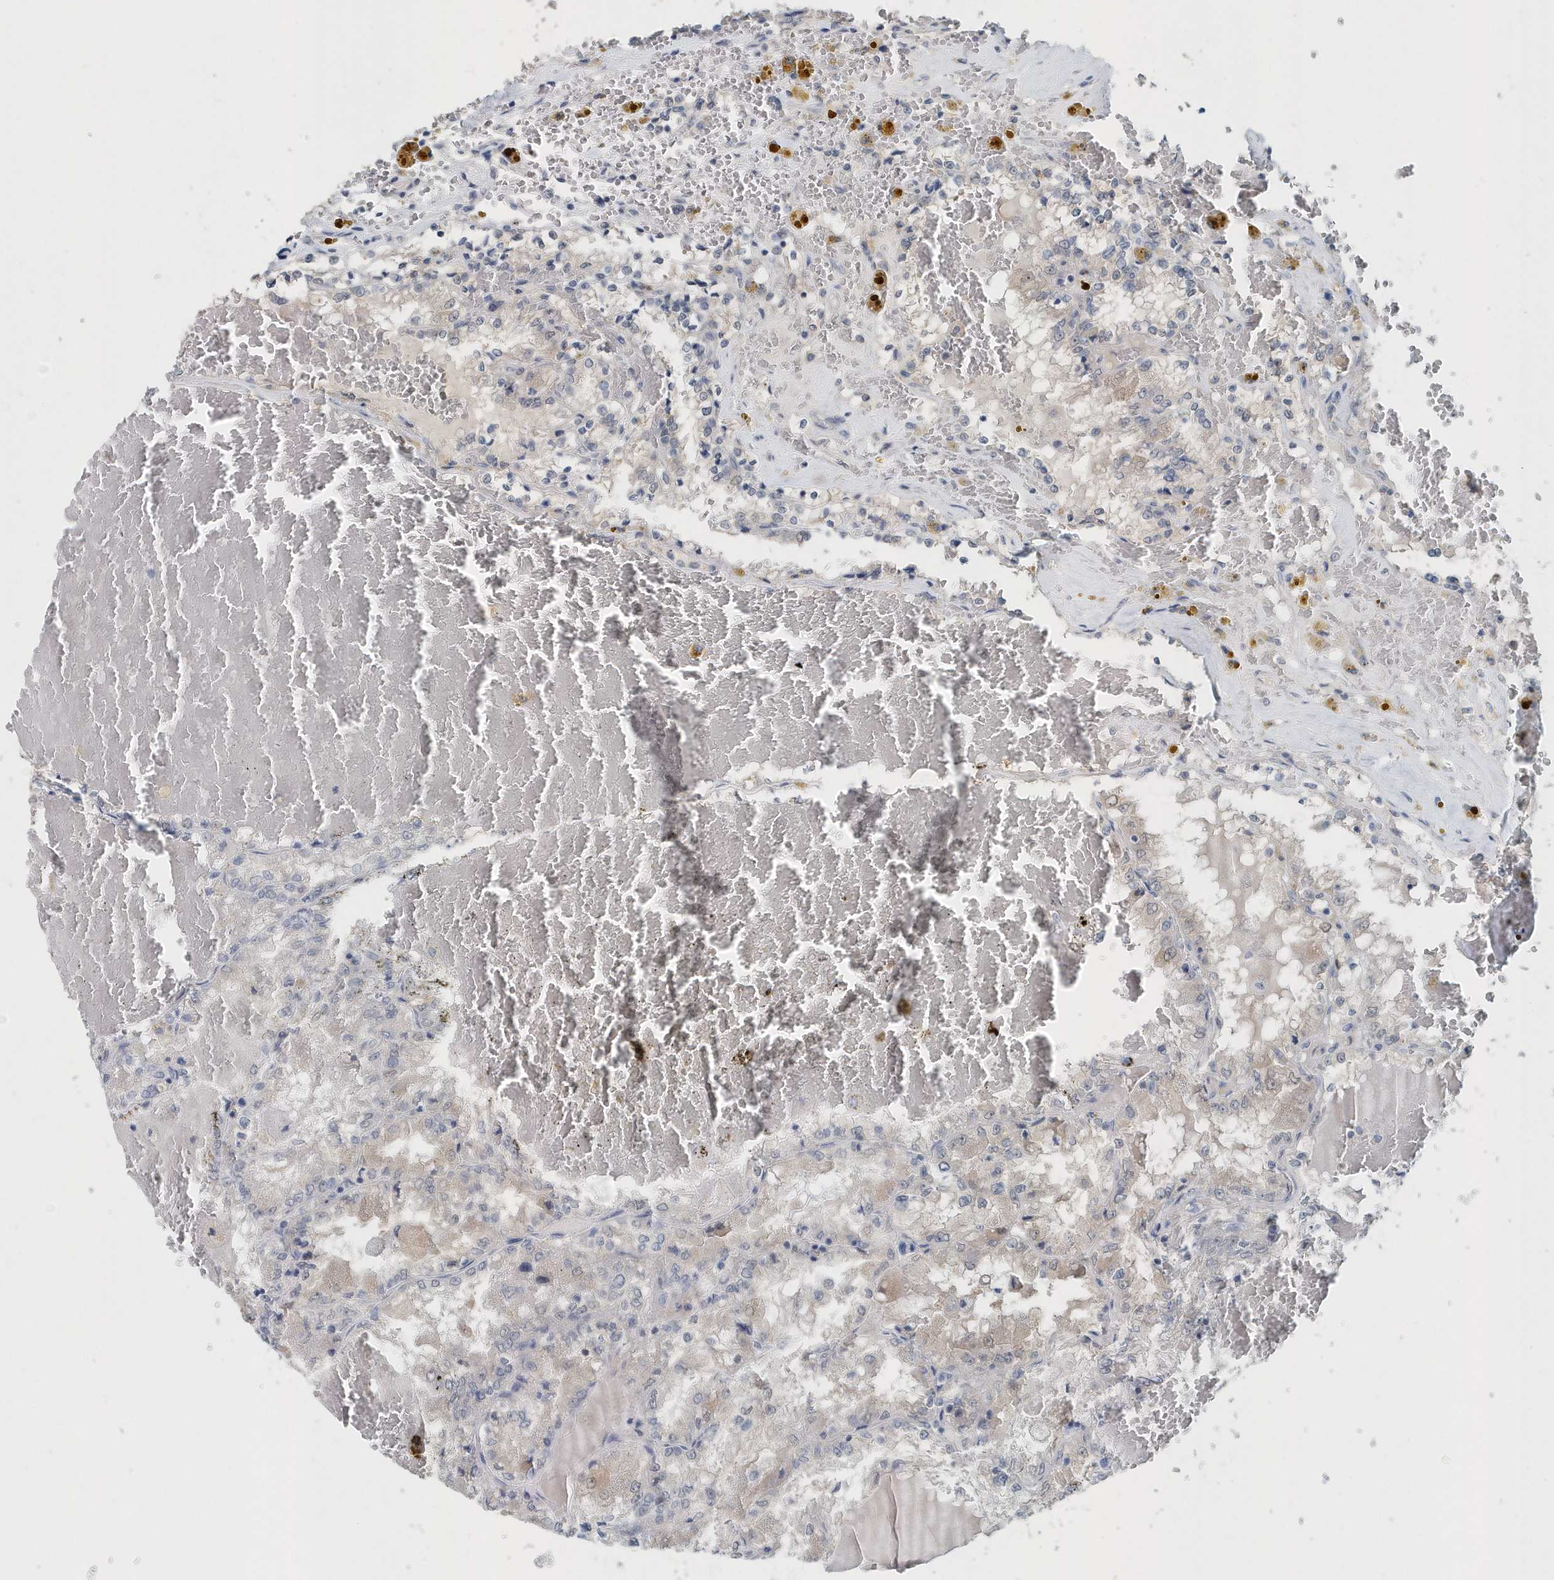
{"staining": {"intensity": "negative", "quantity": "none", "location": "none"}, "tissue": "renal cancer", "cell_type": "Tumor cells", "image_type": "cancer", "snomed": [{"axis": "morphology", "description": "Adenocarcinoma, NOS"}, {"axis": "topography", "description": "Kidney"}], "caption": "Micrograph shows no significant protein staining in tumor cells of adenocarcinoma (renal).", "gene": "PFN2", "patient": {"sex": "female", "age": 56}}